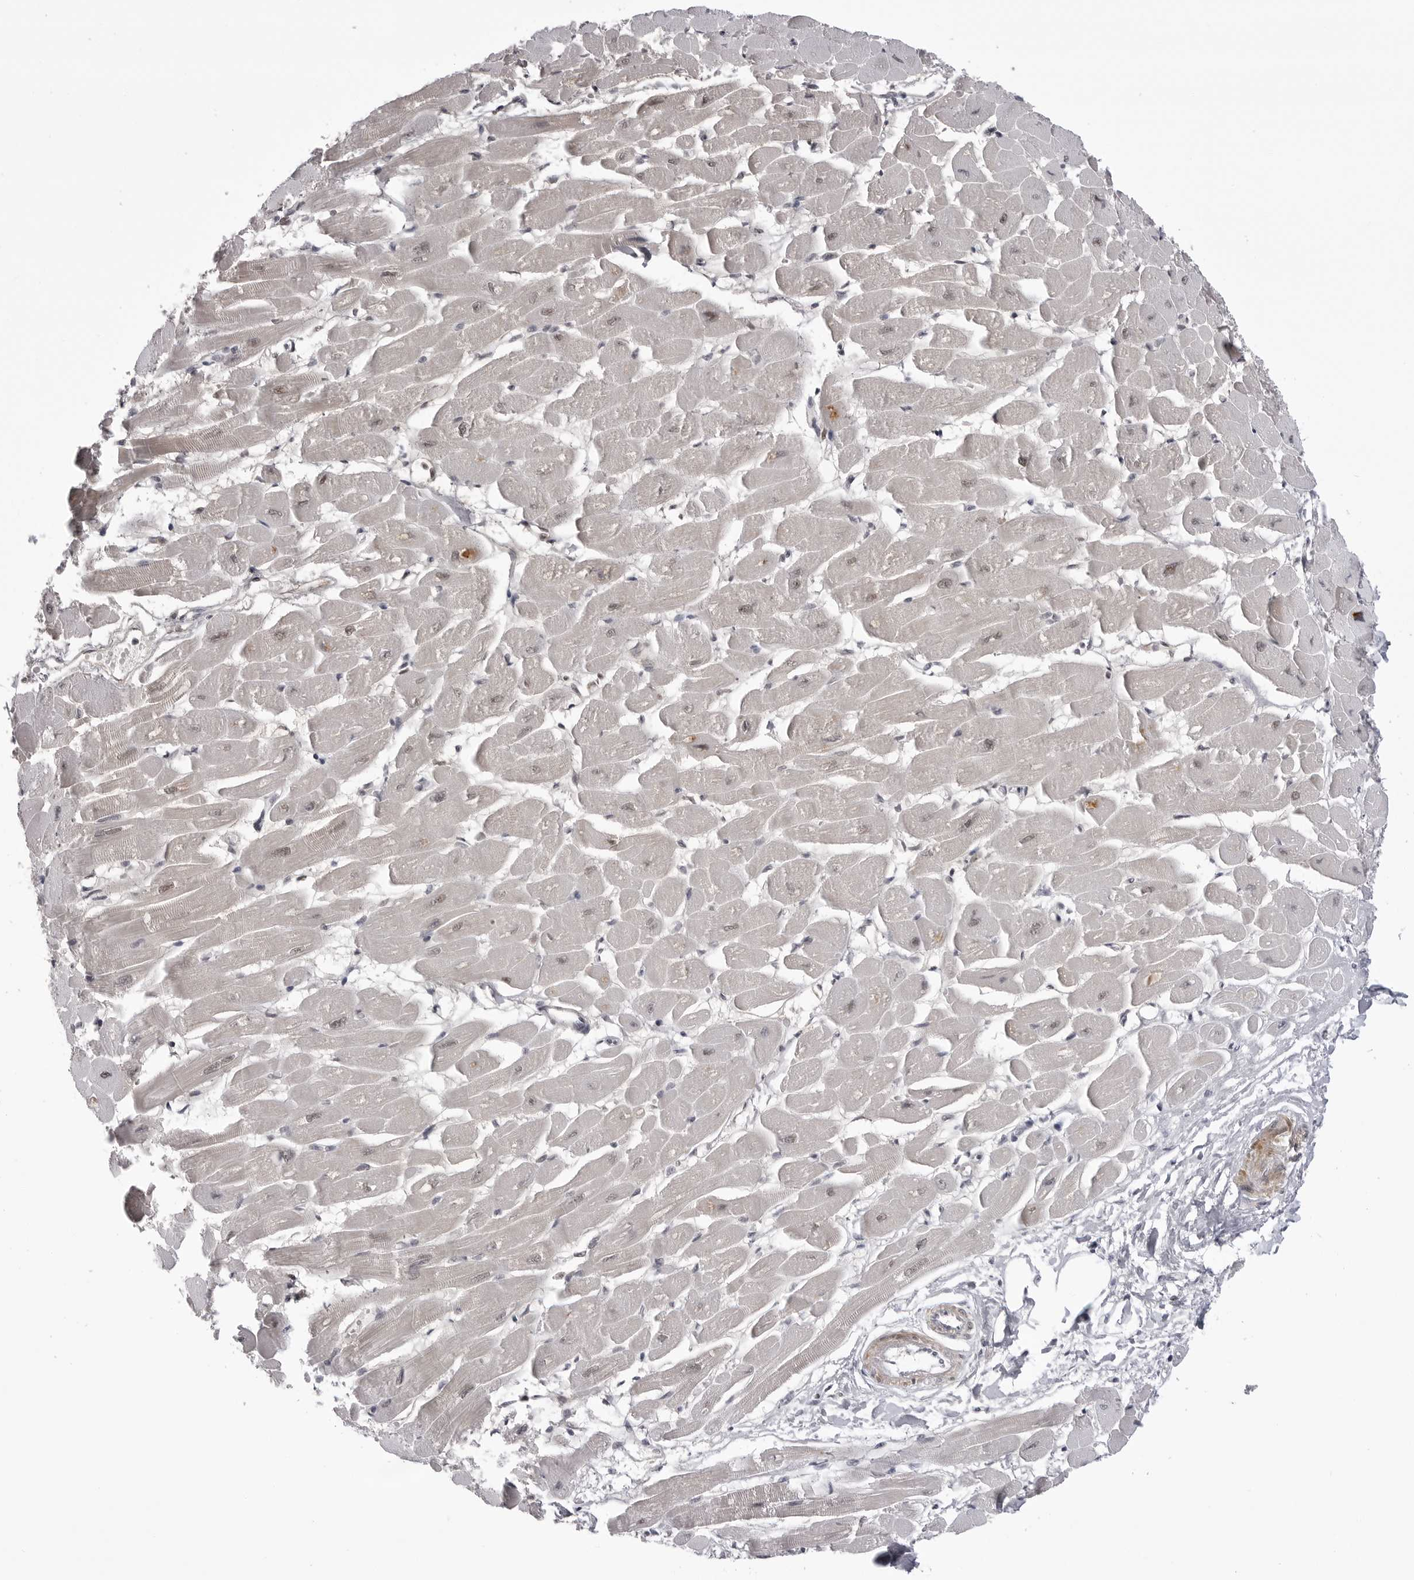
{"staining": {"intensity": "moderate", "quantity": "25%-75%", "location": "nuclear"}, "tissue": "heart muscle", "cell_type": "Cardiomyocytes", "image_type": "normal", "snomed": [{"axis": "morphology", "description": "Normal tissue, NOS"}, {"axis": "topography", "description": "Heart"}], "caption": "Brown immunohistochemical staining in normal human heart muscle displays moderate nuclear expression in approximately 25%-75% of cardiomyocytes.", "gene": "PTK2B", "patient": {"sex": "female", "age": 54}}